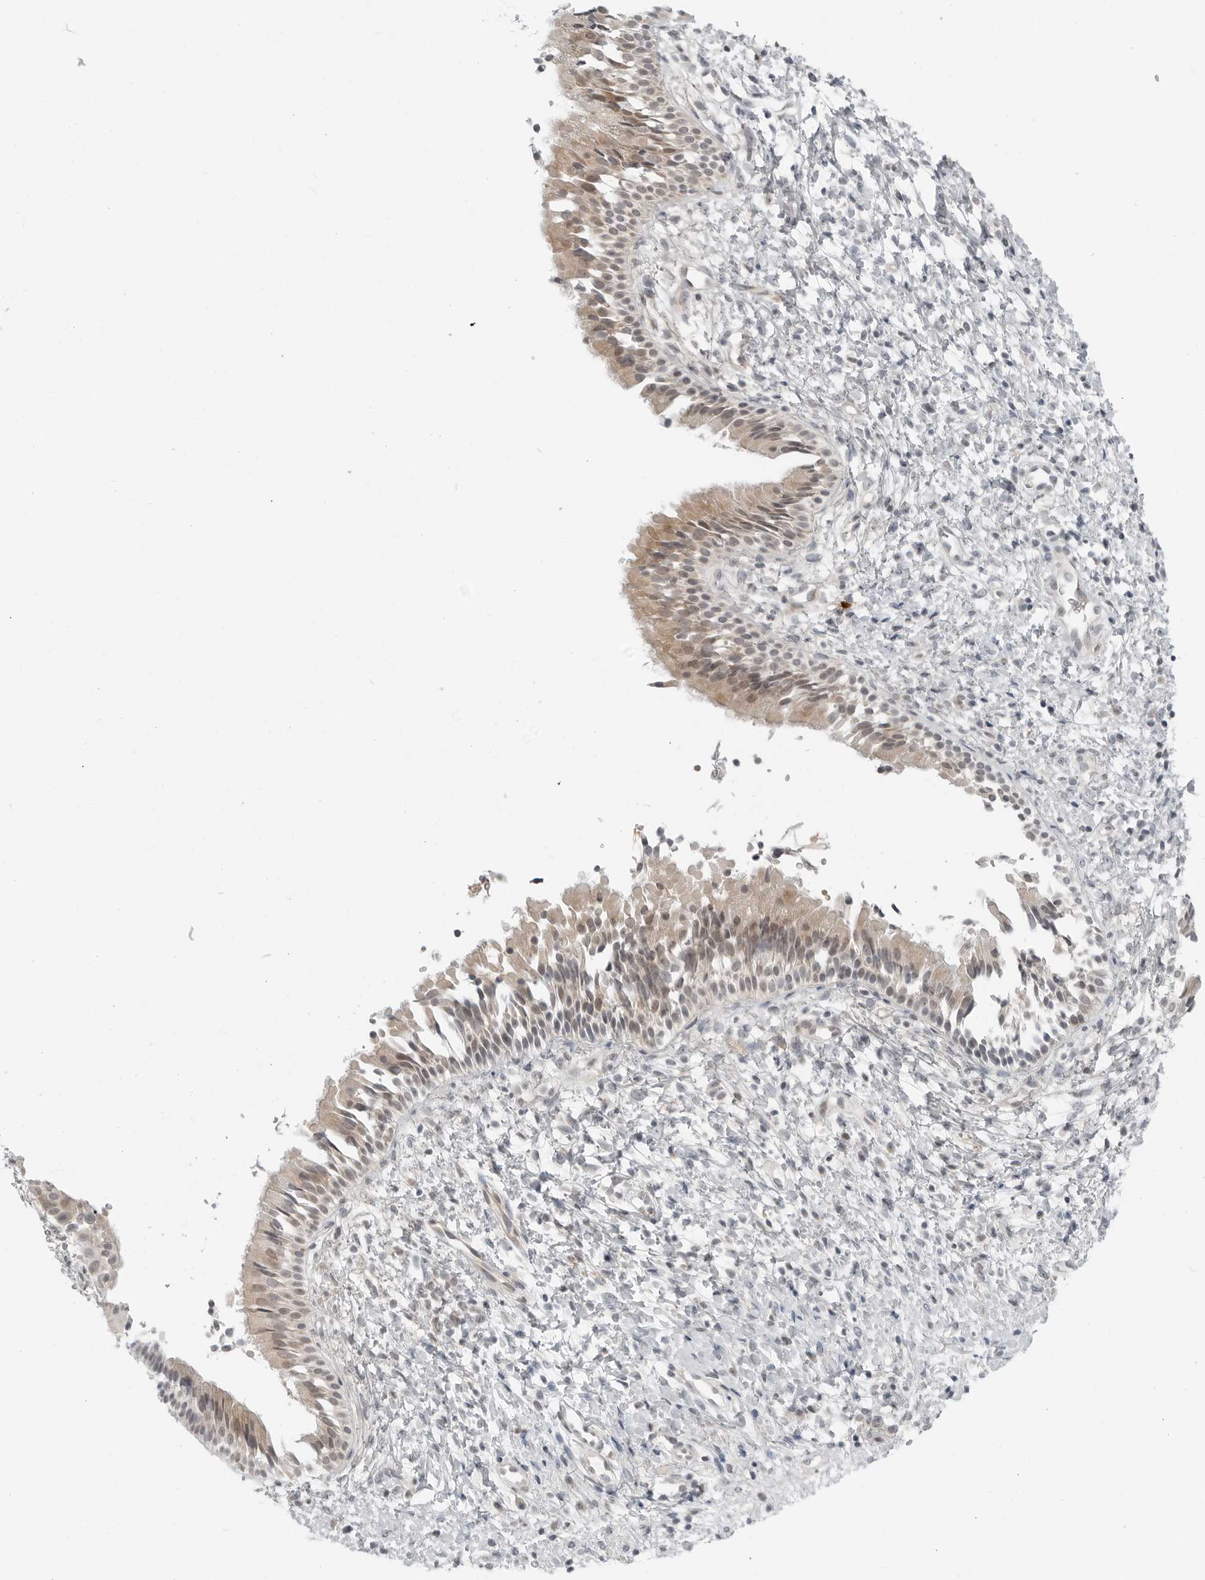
{"staining": {"intensity": "moderate", "quantity": "25%-75%", "location": "cytoplasmic/membranous"}, "tissue": "nasopharynx", "cell_type": "Respiratory epithelial cells", "image_type": "normal", "snomed": [{"axis": "morphology", "description": "Normal tissue, NOS"}, {"axis": "topography", "description": "Nasopharynx"}], "caption": "Immunohistochemical staining of benign human nasopharynx shows medium levels of moderate cytoplasmic/membranous staining in approximately 25%-75% of respiratory epithelial cells. (IHC, brightfield microscopy, high magnification).", "gene": "FCRLB", "patient": {"sex": "male", "age": 22}}